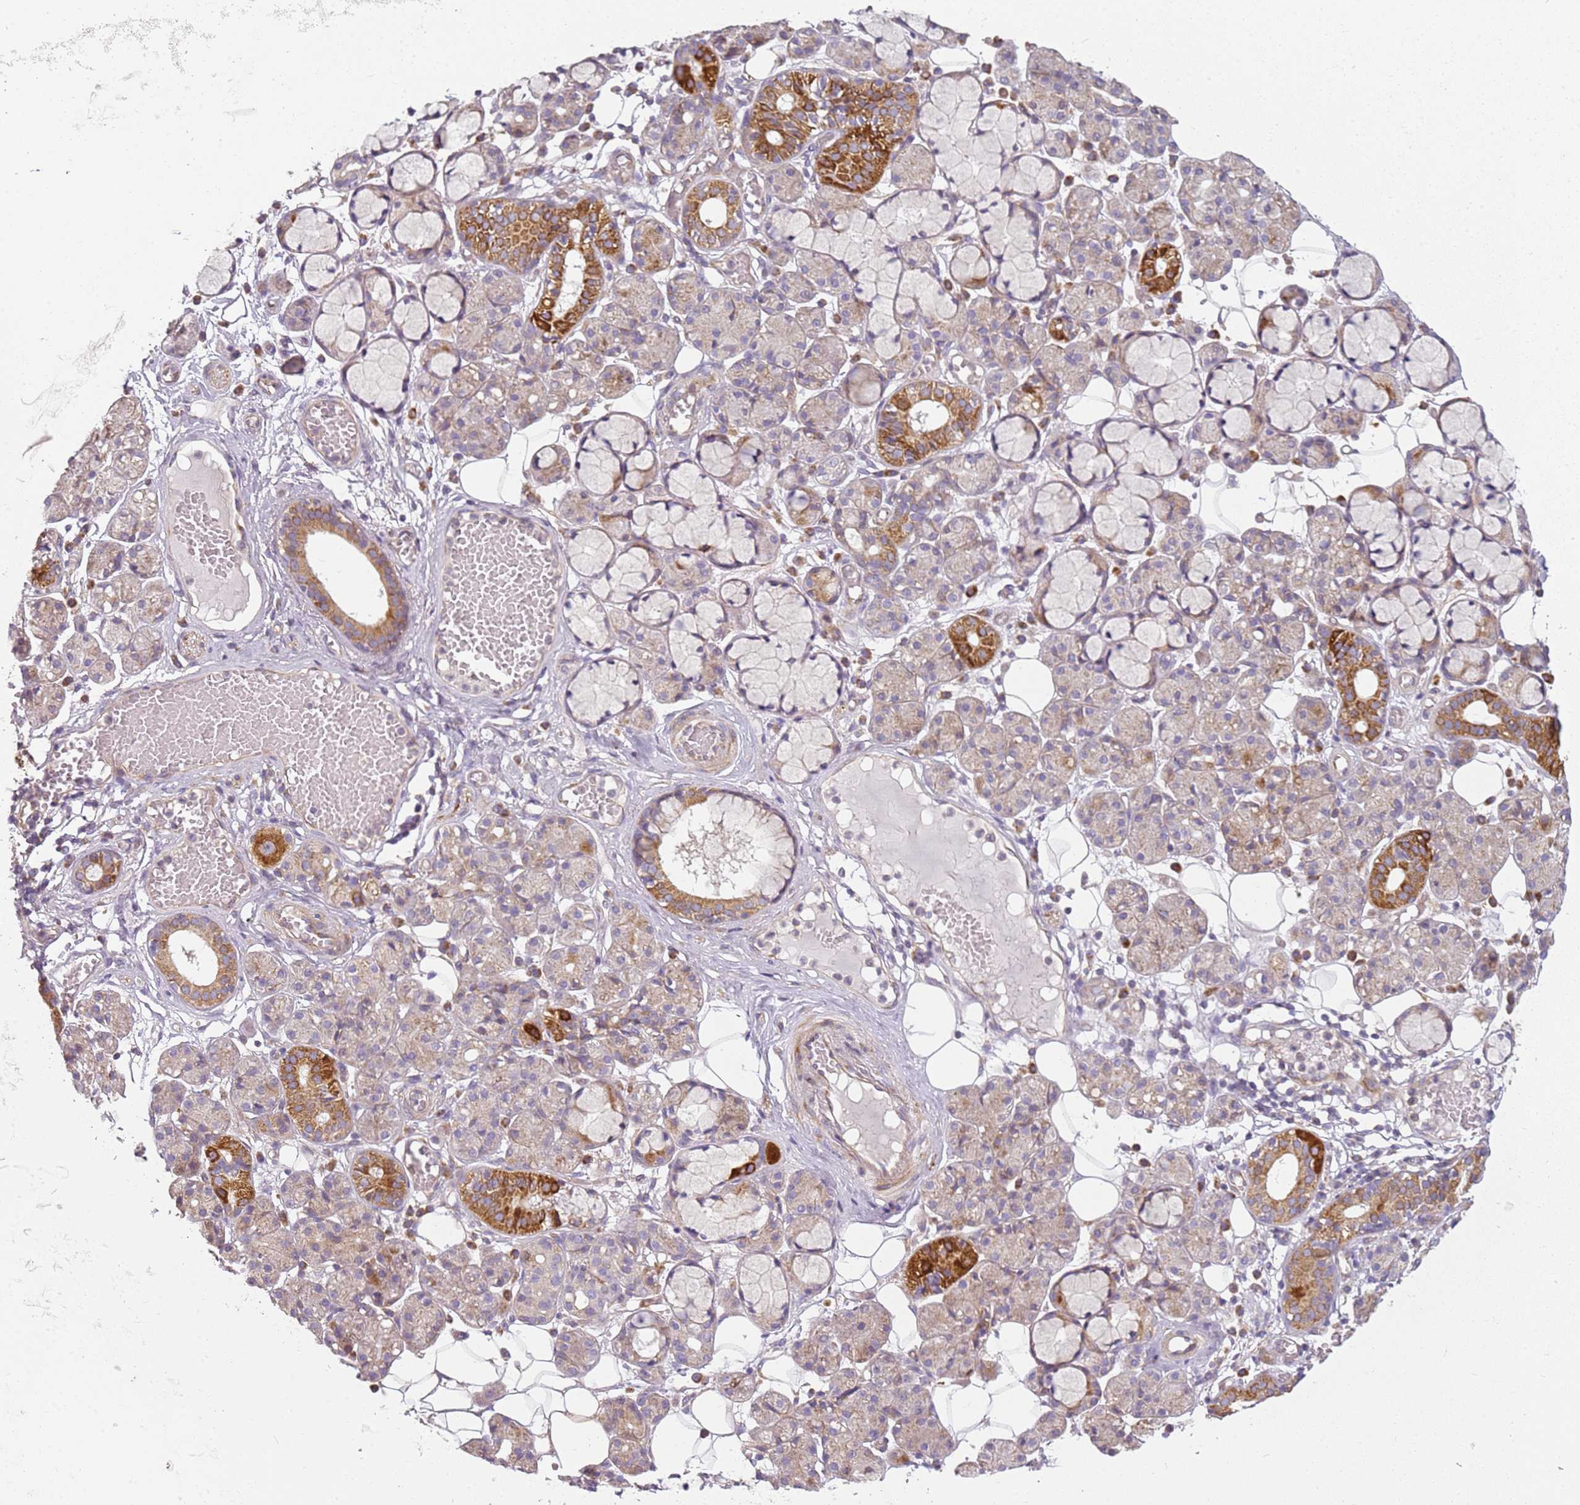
{"staining": {"intensity": "strong", "quantity": "<25%", "location": "cytoplasmic/membranous"}, "tissue": "salivary gland", "cell_type": "Glandular cells", "image_type": "normal", "snomed": [{"axis": "morphology", "description": "Normal tissue, NOS"}, {"axis": "topography", "description": "Salivary gland"}], "caption": "Protein expression analysis of unremarkable human salivary gland reveals strong cytoplasmic/membranous staining in approximately <25% of glandular cells.", "gene": "TMEM200C", "patient": {"sex": "male", "age": 63}}